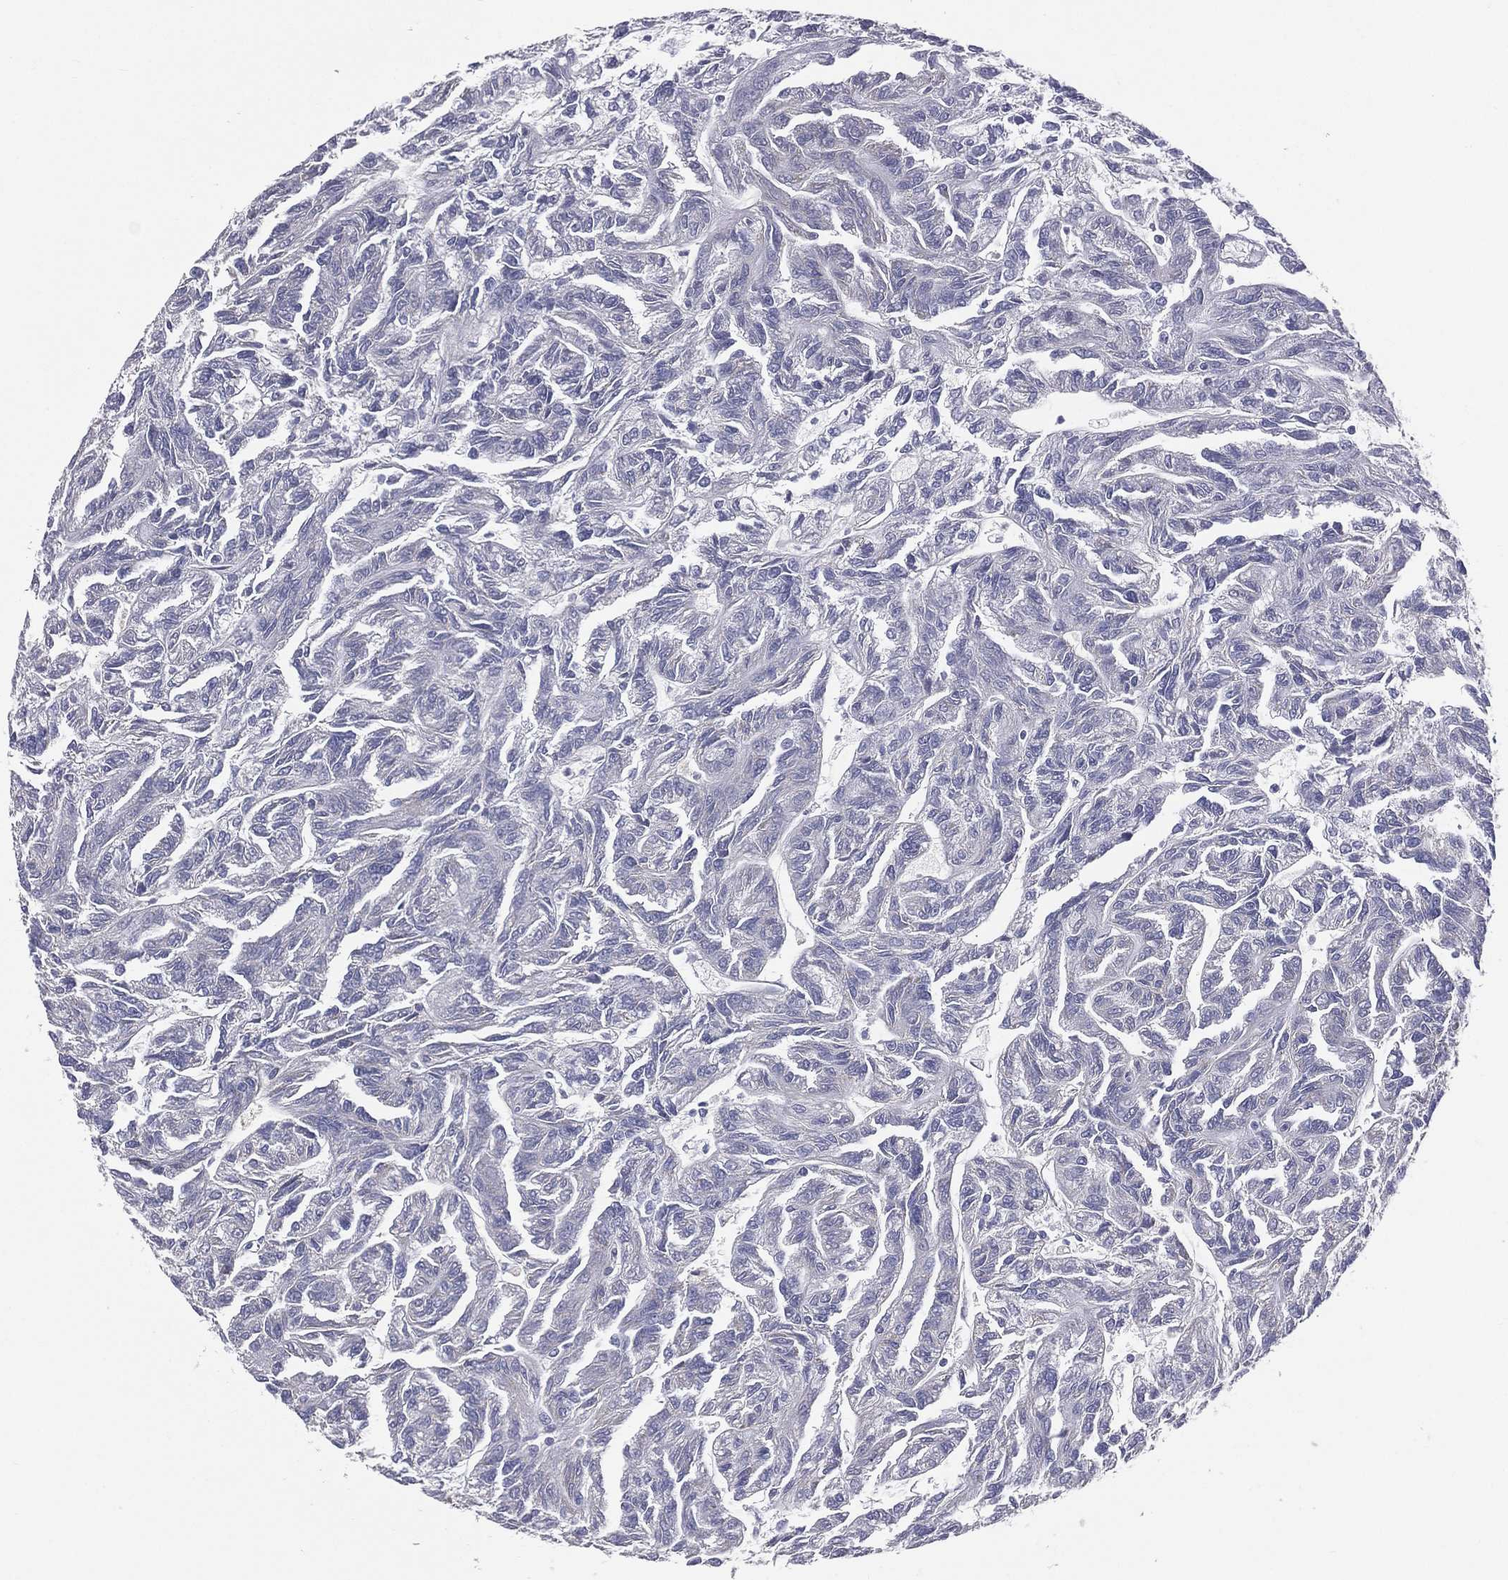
{"staining": {"intensity": "negative", "quantity": "none", "location": "none"}, "tissue": "renal cancer", "cell_type": "Tumor cells", "image_type": "cancer", "snomed": [{"axis": "morphology", "description": "Adenocarcinoma, NOS"}, {"axis": "topography", "description": "Kidney"}], "caption": "Protein analysis of renal cancer (adenocarcinoma) displays no significant expression in tumor cells.", "gene": "STK31", "patient": {"sex": "male", "age": 79}}